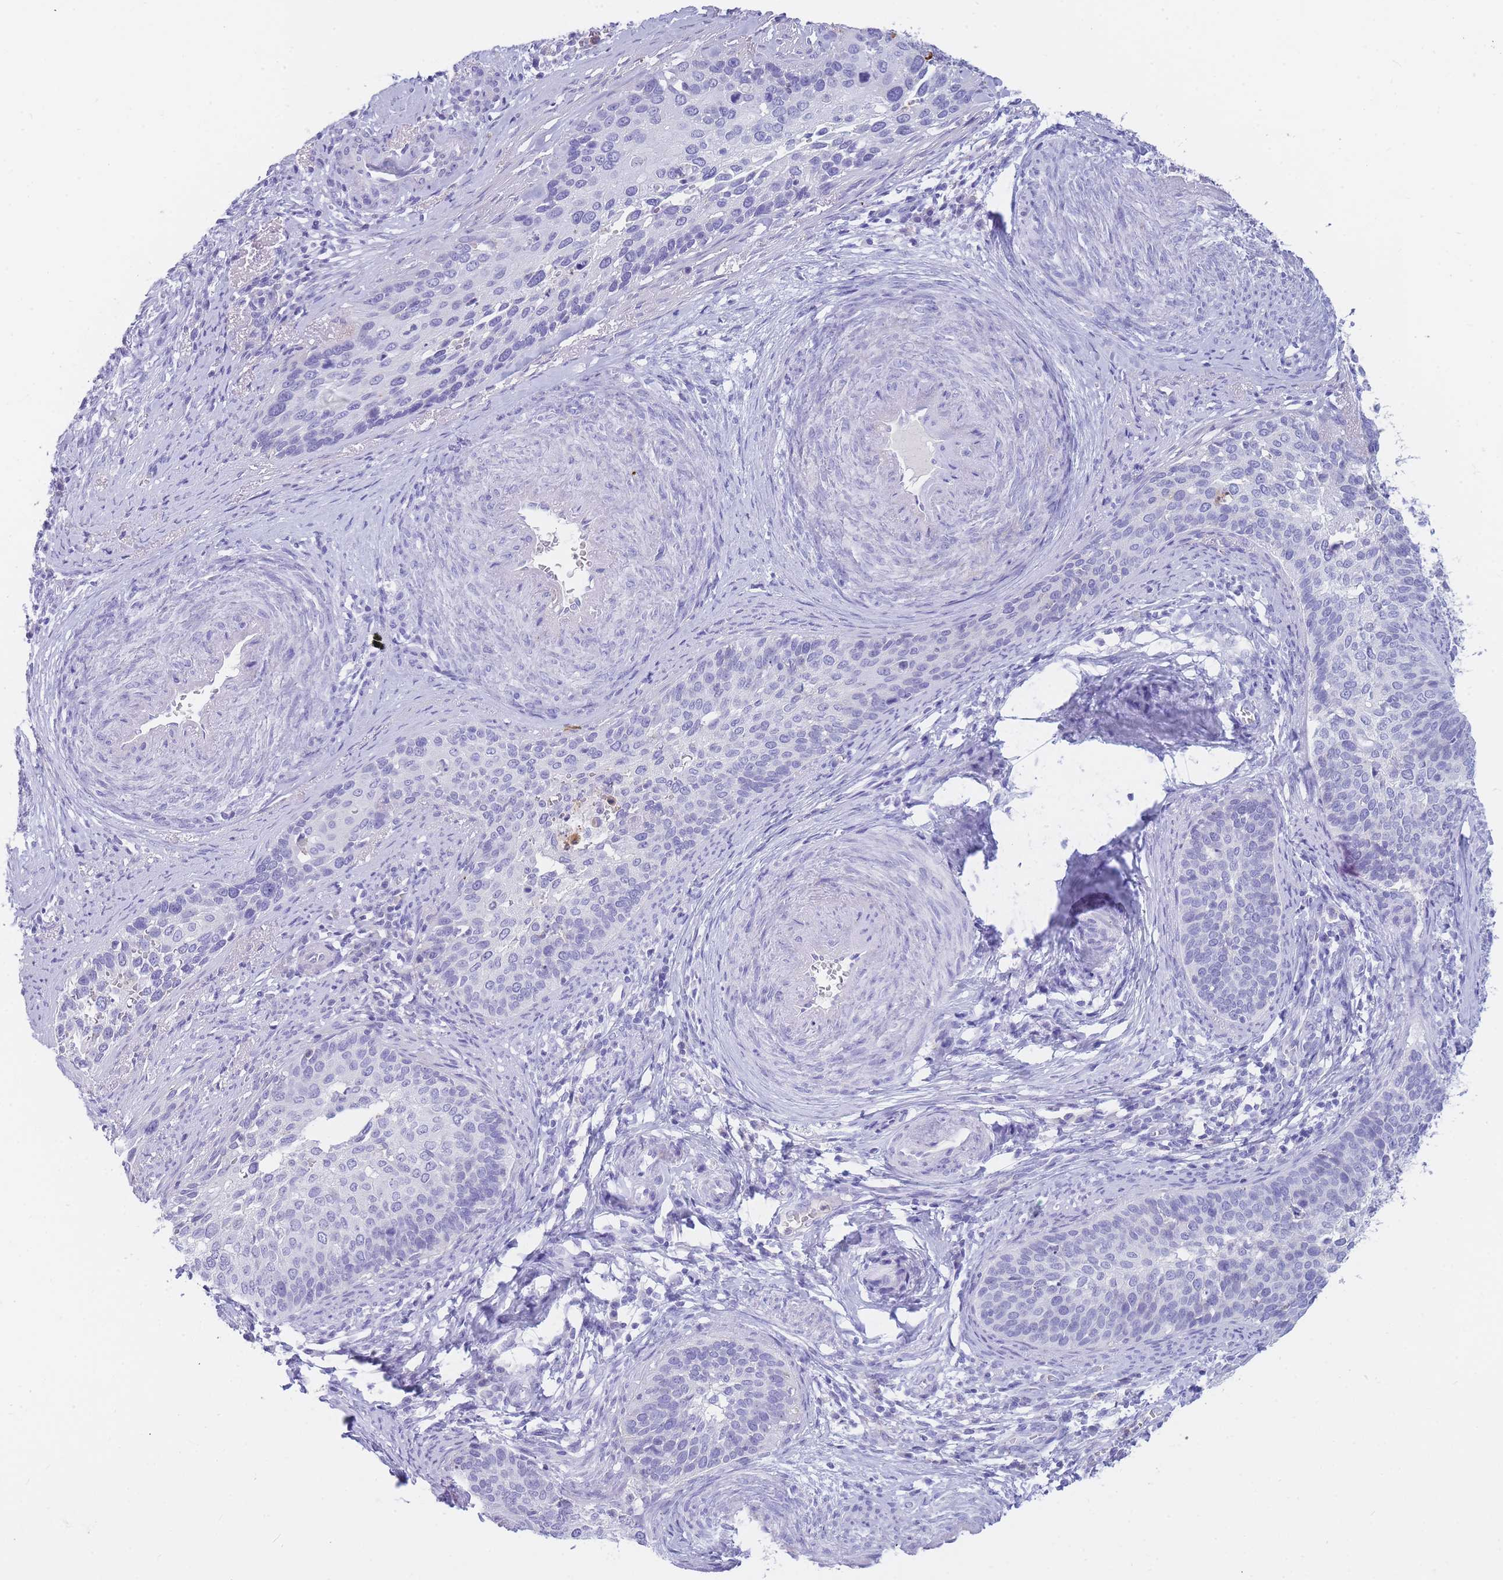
{"staining": {"intensity": "negative", "quantity": "none", "location": "none"}, "tissue": "cervical cancer", "cell_type": "Tumor cells", "image_type": "cancer", "snomed": [{"axis": "morphology", "description": "Squamous cell carcinoma, NOS"}, {"axis": "topography", "description": "Cervix"}], "caption": "Squamous cell carcinoma (cervical) was stained to show a protein in brown. There is no significant expression in tumor cells.", "gene": "NKX1-2", "patient": {"sex": "female", "age": 44}}